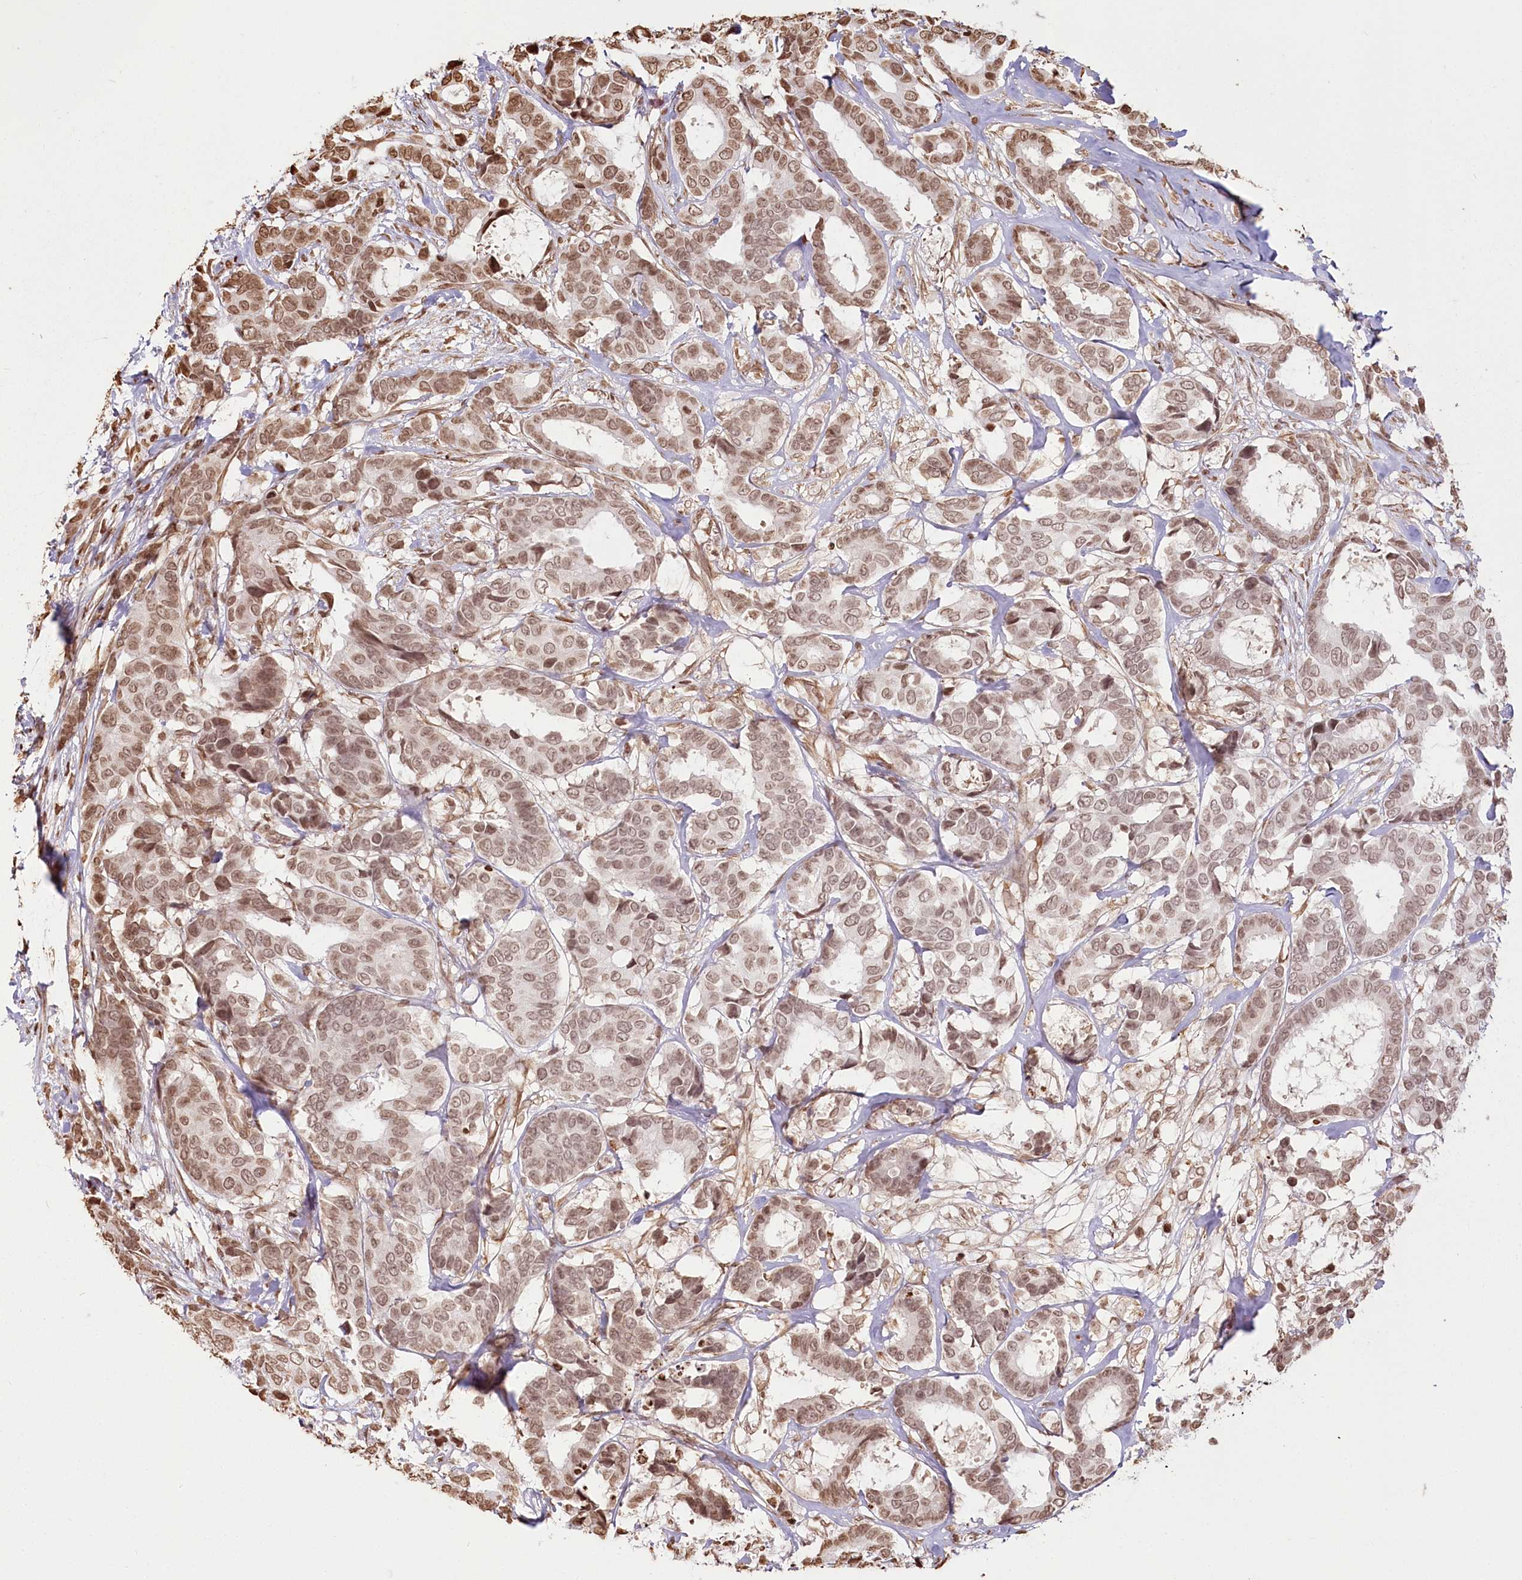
{"staining": {"intensity": "moderate", "quantity": ">75%", "location": "nuclear"}, "tissue": "breast cancer", "cell_type": "Tumor cells", "image_type": "cancer", "snomed": [{"axis": "morphology", "description": "Duct carcinoma"}, {"axis": "topography", "description": "Breast"}], "caption": "Immunohistochemical staining of human breast intraductal carcinoma demonstrates medium levels of moderate nuclear expression in about >75% of tumor cells.", "gene": "FAM13A", "patient": {"sex": "female", "age": 87}}